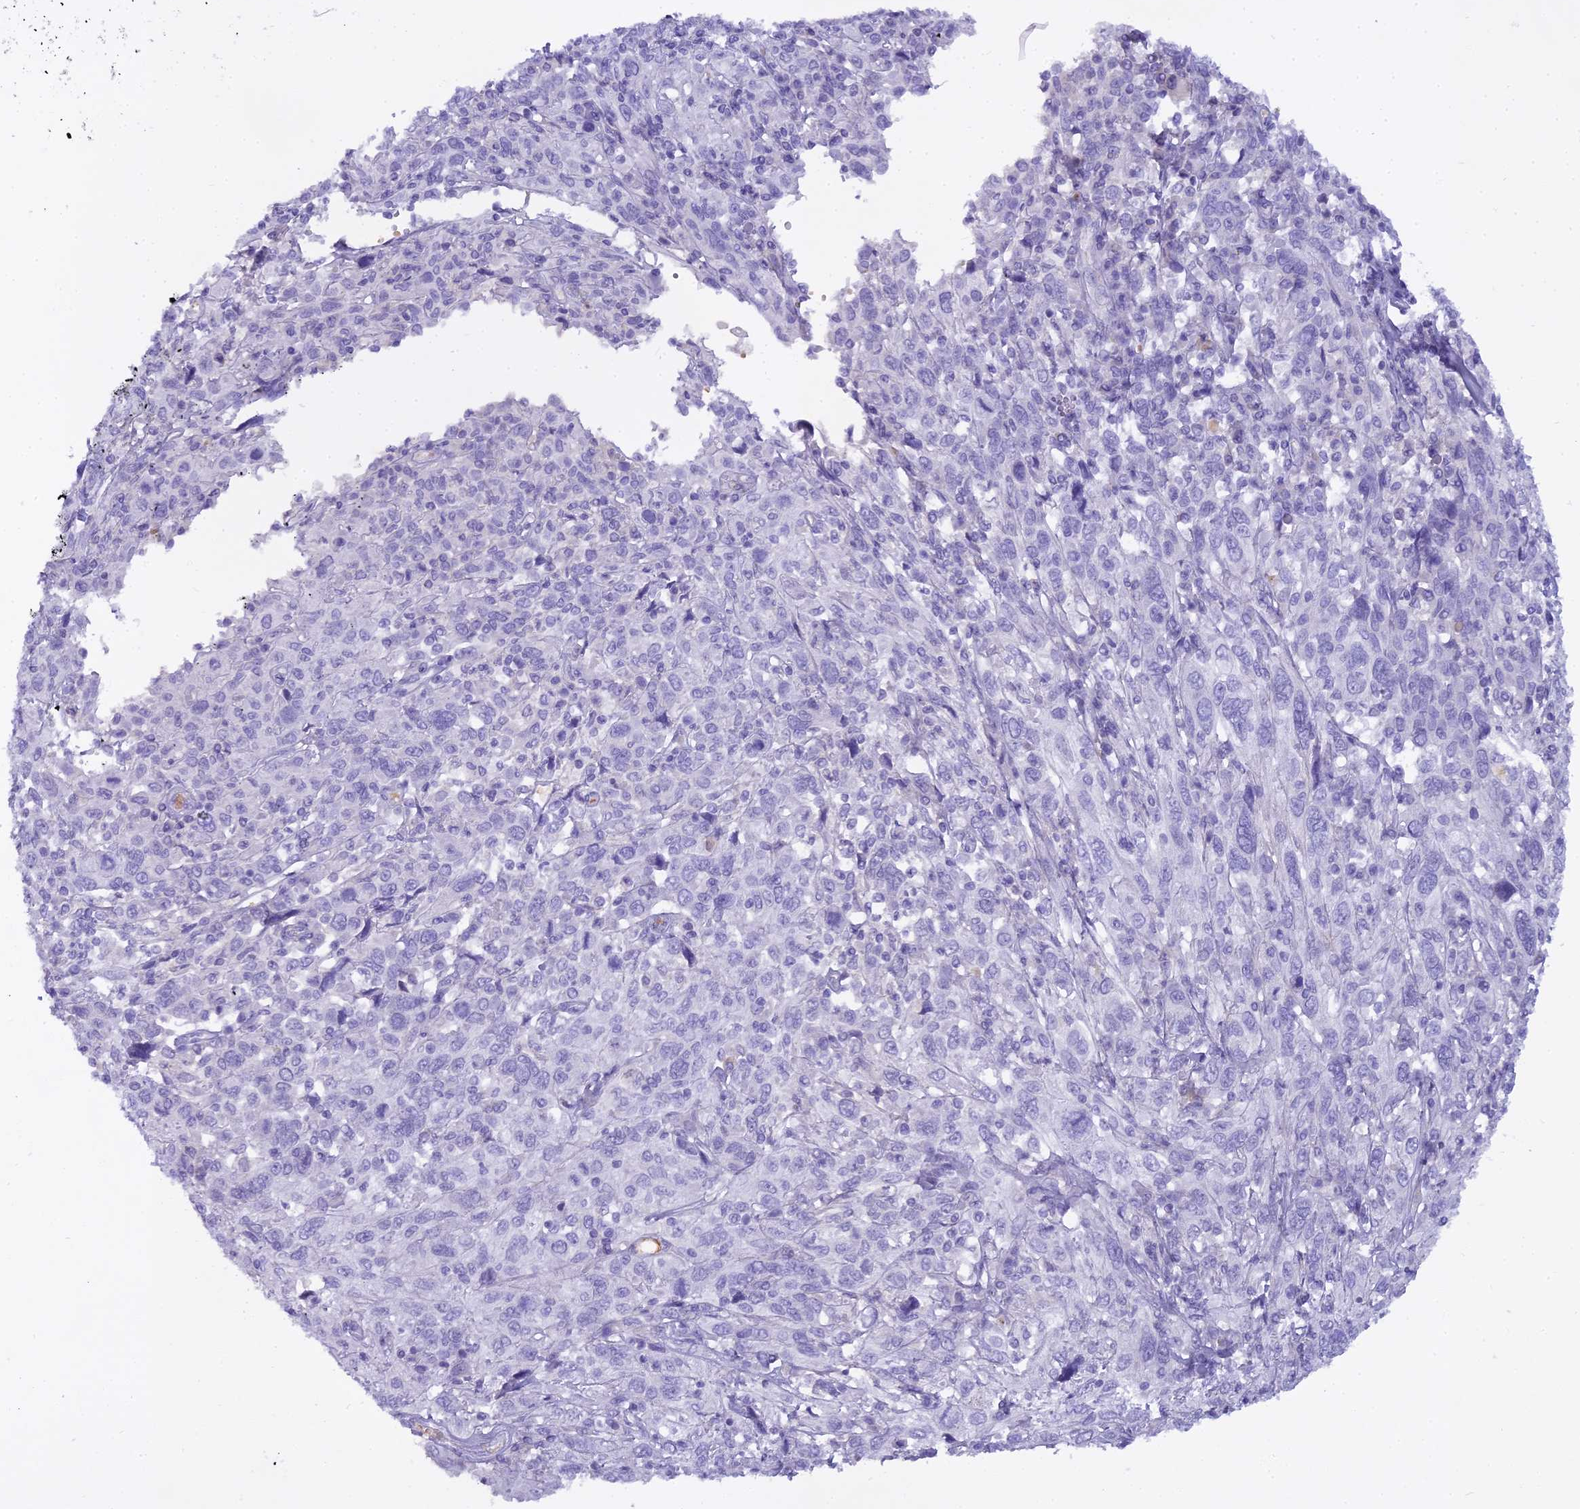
{"staining": {"intensity": "negative", "quantity": "none", "location": "none"}, "tissue": "cervical cancer", "cell_type": "Tumor cells", "image_type": "cancer", "snomed": [{"axis": "morphology", "description": "Squamous cell carcinoma, NOS"}, {"axis": "topography", "description": "Cervix"}], "caption": "Tumor cells show no significant protein positivity in cervical squamous cell carcinoma.", "gene": "OSTN", "patient": {"sex": "female", "age": 46}}